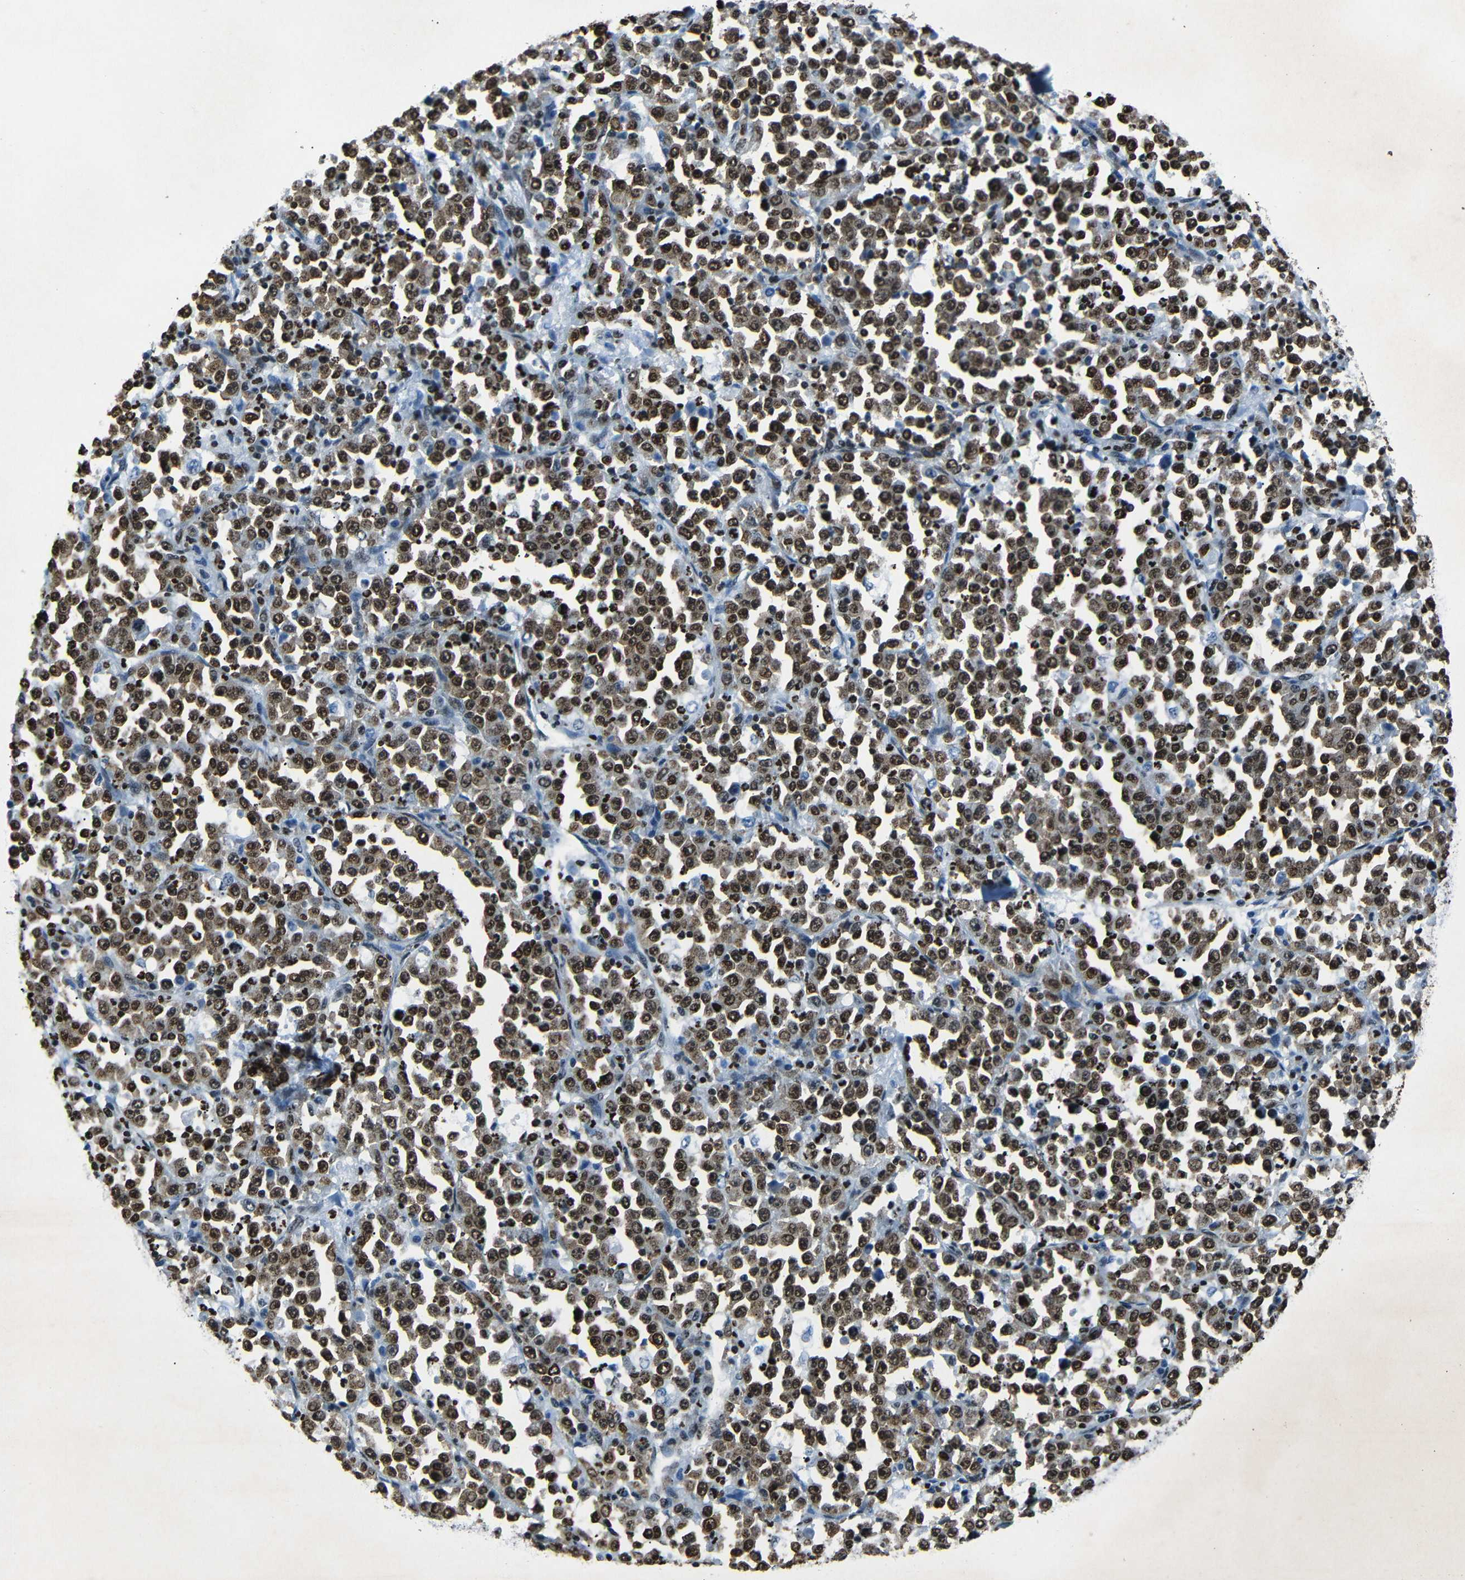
{"staining": {"intensity": "strong", "quantity": ">75%", "location": "cytoplasmic/membranous,nuclear"}, "tissue": "stomach cancer", "cell_type": "Tumor cells", "image_type": "cancer", "snomed": [{"axis": "morphology", "description": "Normal tissue, NOS"}, {"axis": "morphology", "description": "Adenocarcinoma, NOS"}, {"axis": "topography", "description": "Stomach, upper"}, {"axis": "topography", "description": "Stomach"}], "caption": "Tumor cells reveal high levels of strong cytoplasmic/membranous and nuclear expression in approximately >75% of cells in human adenocarcinoma (stomach). (DAB (3,3'-diaminobenzidine) IHC with brightfield microscopy, high magnification).", "gene": "HMGN1", "patient": {"sex": "male", "age": 59}}